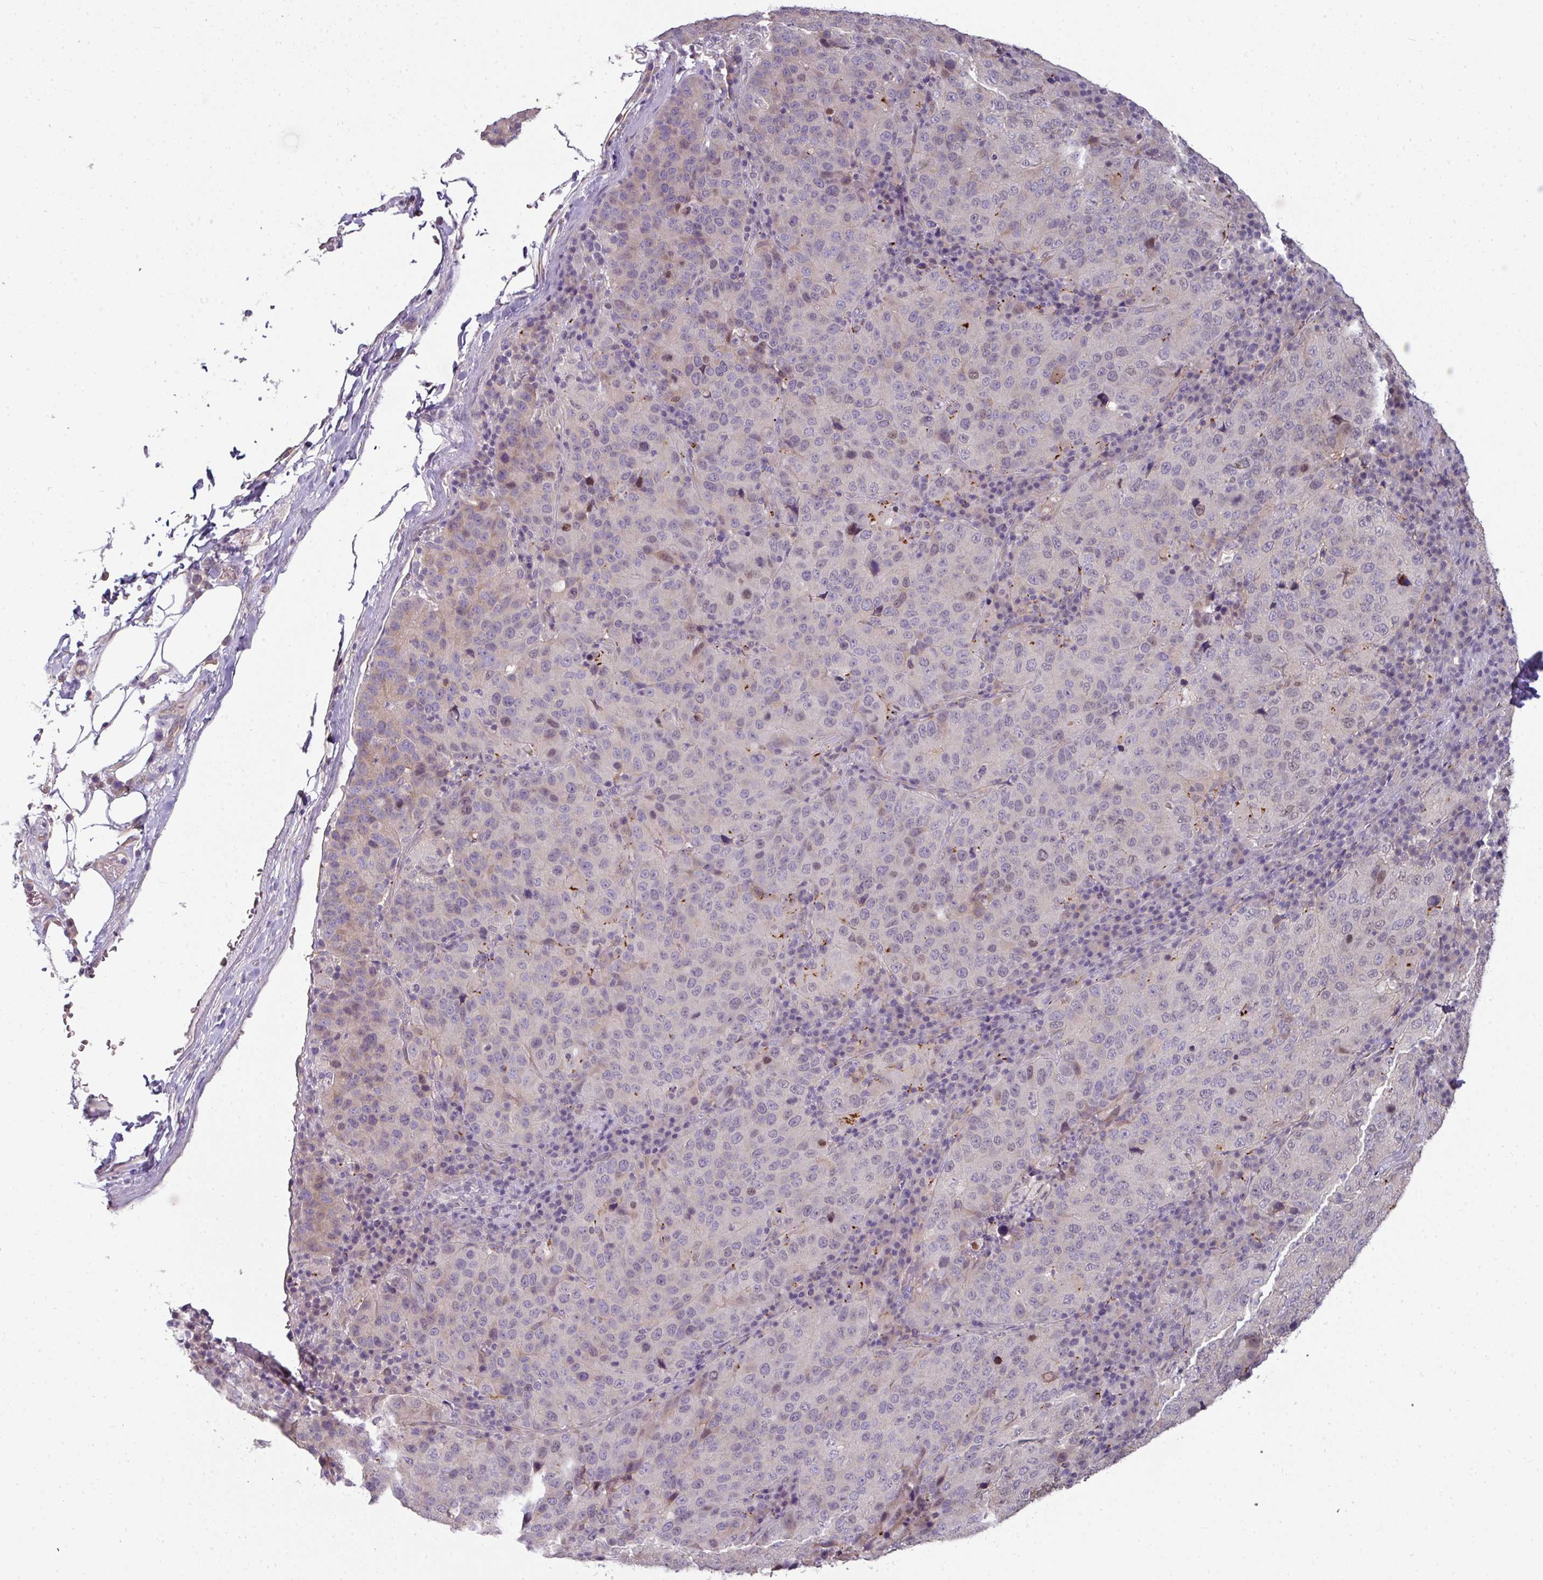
{"staining": {"intensity": "weak", "quantity": "<25%", "location": "nuclear"}, "tissue": "stomach cancer", "cell_type": "Tumor cells", "image_type": "cancer", "snomed": [{"axis": "morphology", "description": "Adenocarcinoma, NOS"}, {"axis": "topography", "description": "Stomach"}], "caption": "An immunohistochemistry histopathology image of stomach cancer (adenocarcinoma) is shown. There is no staining in tumor cells of stomach cancer (adenocarcinoma).", "gene": "C19orf33", "patient": {"sex": "male", "age": 71}}